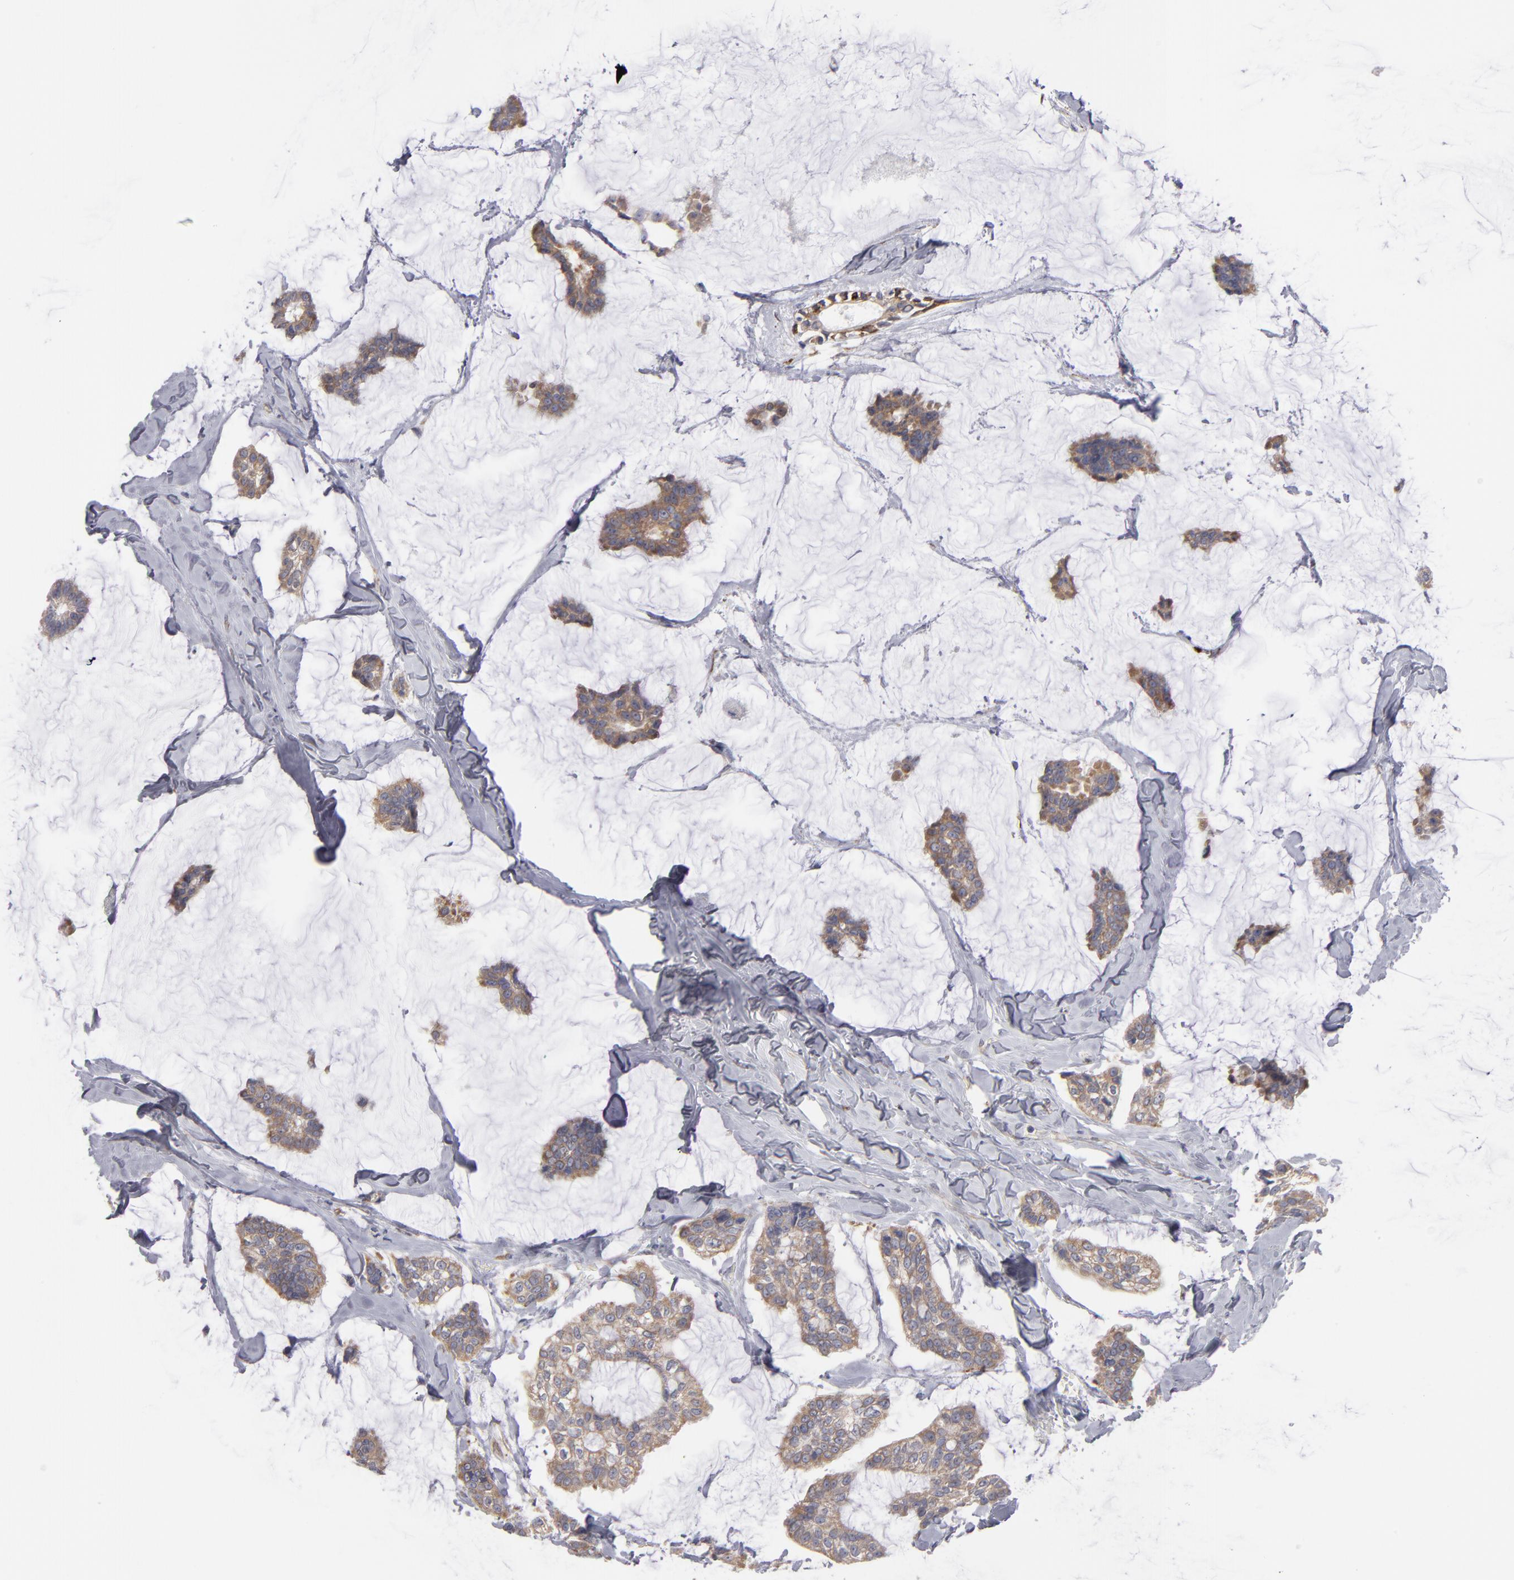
{"staining": {"intensity": "moderate", "quantity": ">75%", "location": "cytoplasmic/membranous"}, "tissue": "breast cancer", "cell_type": "Tumor cells", "image_type": "cancer", "snomed": [{"axis": "morphology", "description": "Duct carcinoma"}, {"axis": "topography", "description": "Breast"}], "caption": "Protein staining demonstrates moderate cytoplasmic/membranous expression in about >75% of tumor cells in breast cancer (intraductal carcinoma). The staining was performed using DAB (3,3'-diaminobenzidine) to visualize the protein expression in brown, while the nuclei were stained in blue with hematoxylin (Magnification: 20x).", "gene": "SLMAP", "patient": {"sex": "female", "age": 93}}